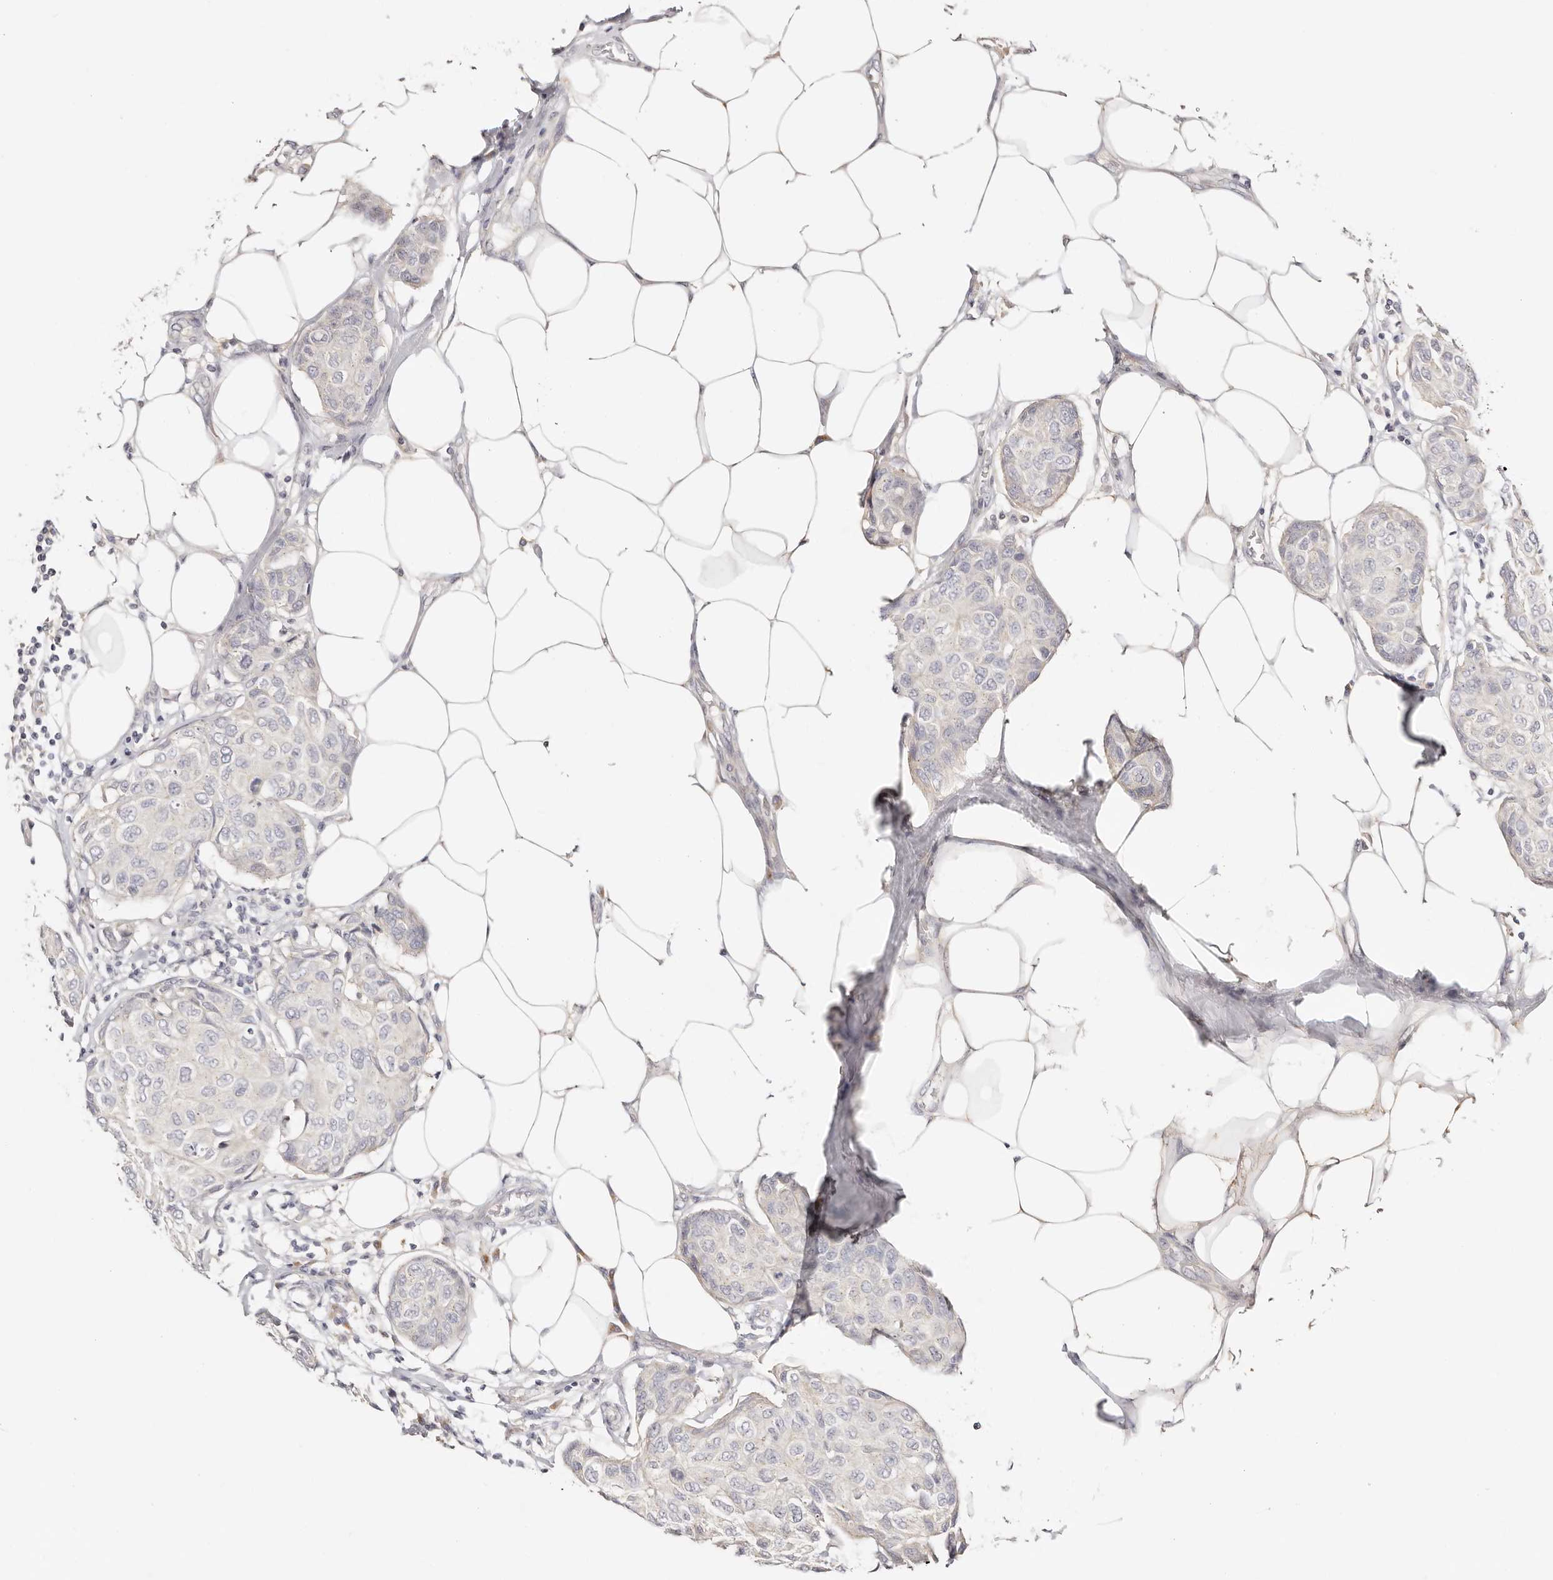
{"staining": {"intensity": "negative", "quantity": "none", "location": "none"}, "tissue": "breast cancer", "cell_type": "Tumor cells", "image_type": "cancer", "snomed": [{"axis": "morphology", "description": "Duct carcinoma"}, {"axis": "topography", "description": "Breast"}], "caption": "Immunohistochemistry photomicrograph of neoplastic tissue: breast intraductal carcinoma stained with DAB reveals no significant protein expression in tumor cells.", "gene": "DNASE1", "patient": {"sex": "female", "age": 80}}